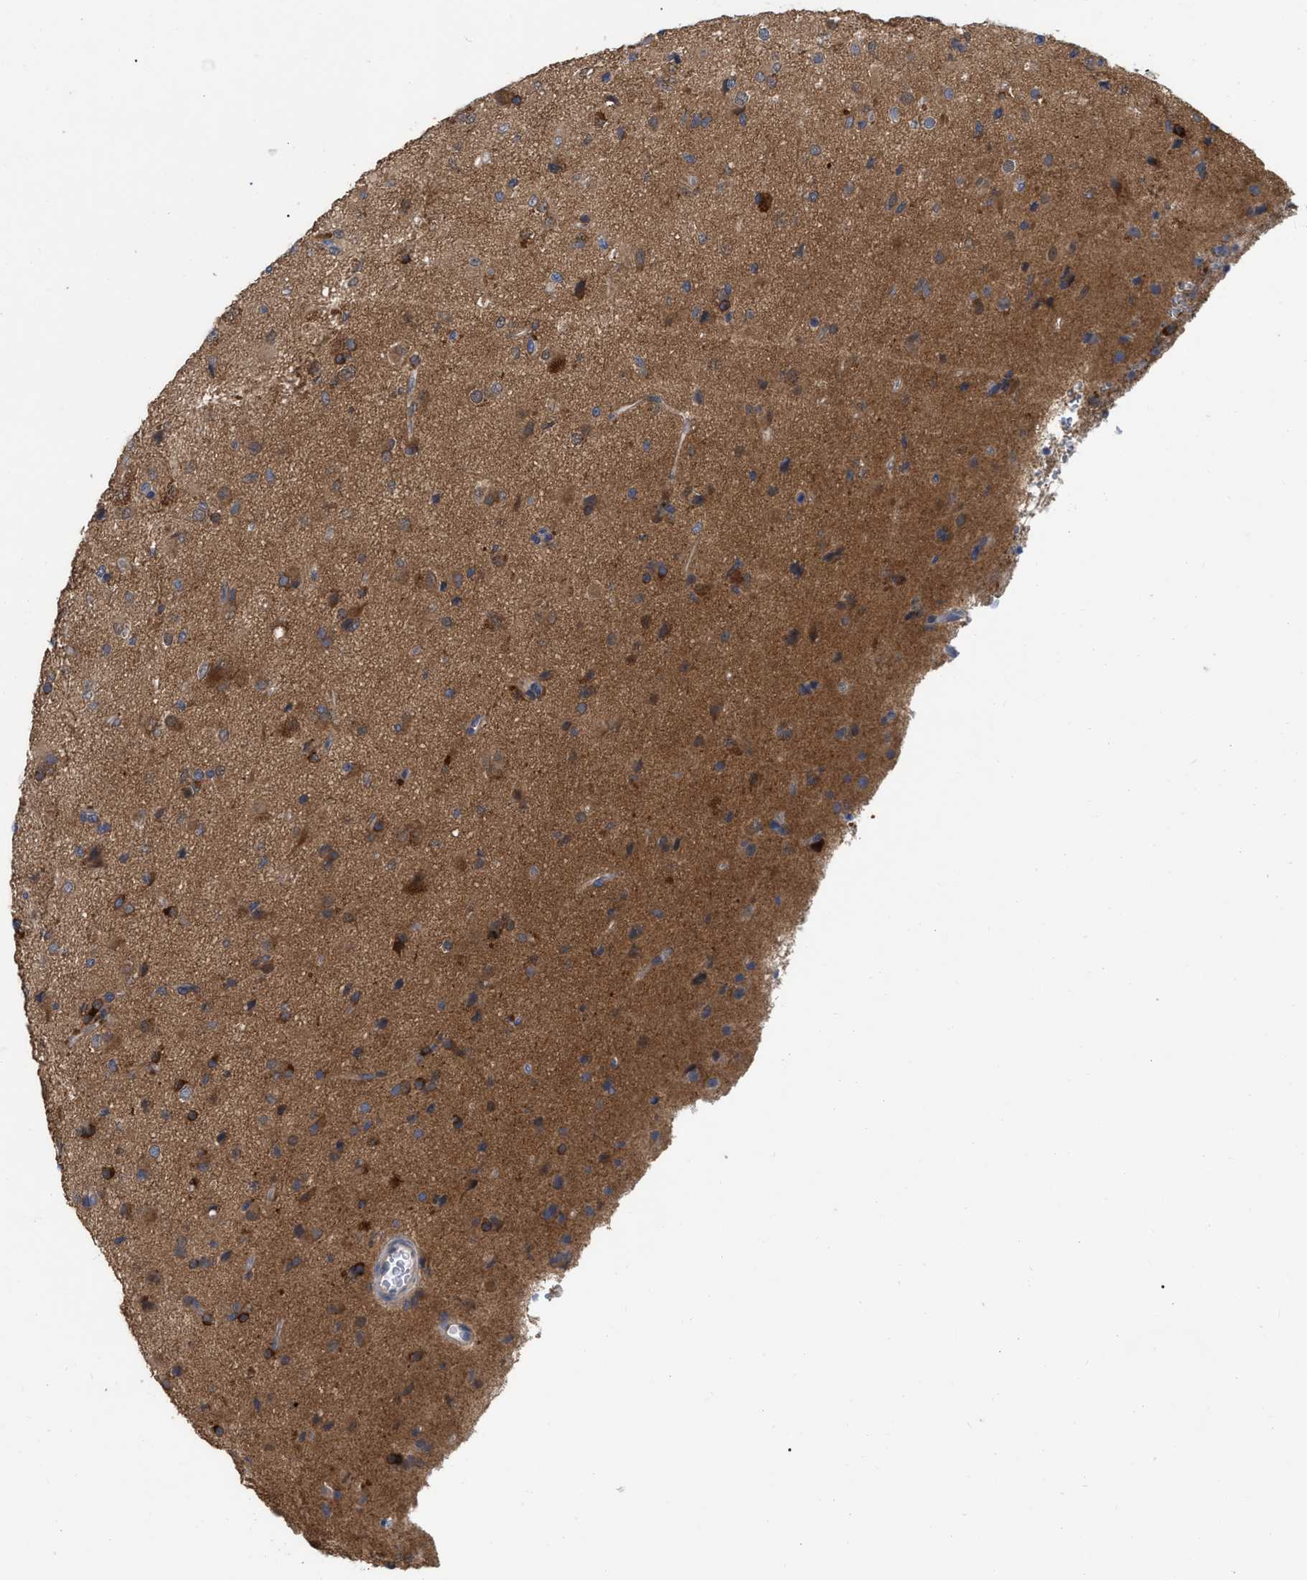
{"staining": {"intensity": "moderate", "quantity": "25%-75%", "location": "cytoplasmic/membranous"}, "tissue": "glioma", "cell_type": "Tumor cells", "image_type": "cancer", "snomed": [{"axis": "morphology", "description": "Glioma, malignant, Low grade"}, {"axis": "topography", "description": "Brain"}], "caption": "Glioma stained for a protein (brown) reveals moderate cytoplasmic/membranous positive expression in about 25%-75% of tumor cells.", "gene": "RAP1GDS1", "patient": {"sex": "male", "age": 65}}